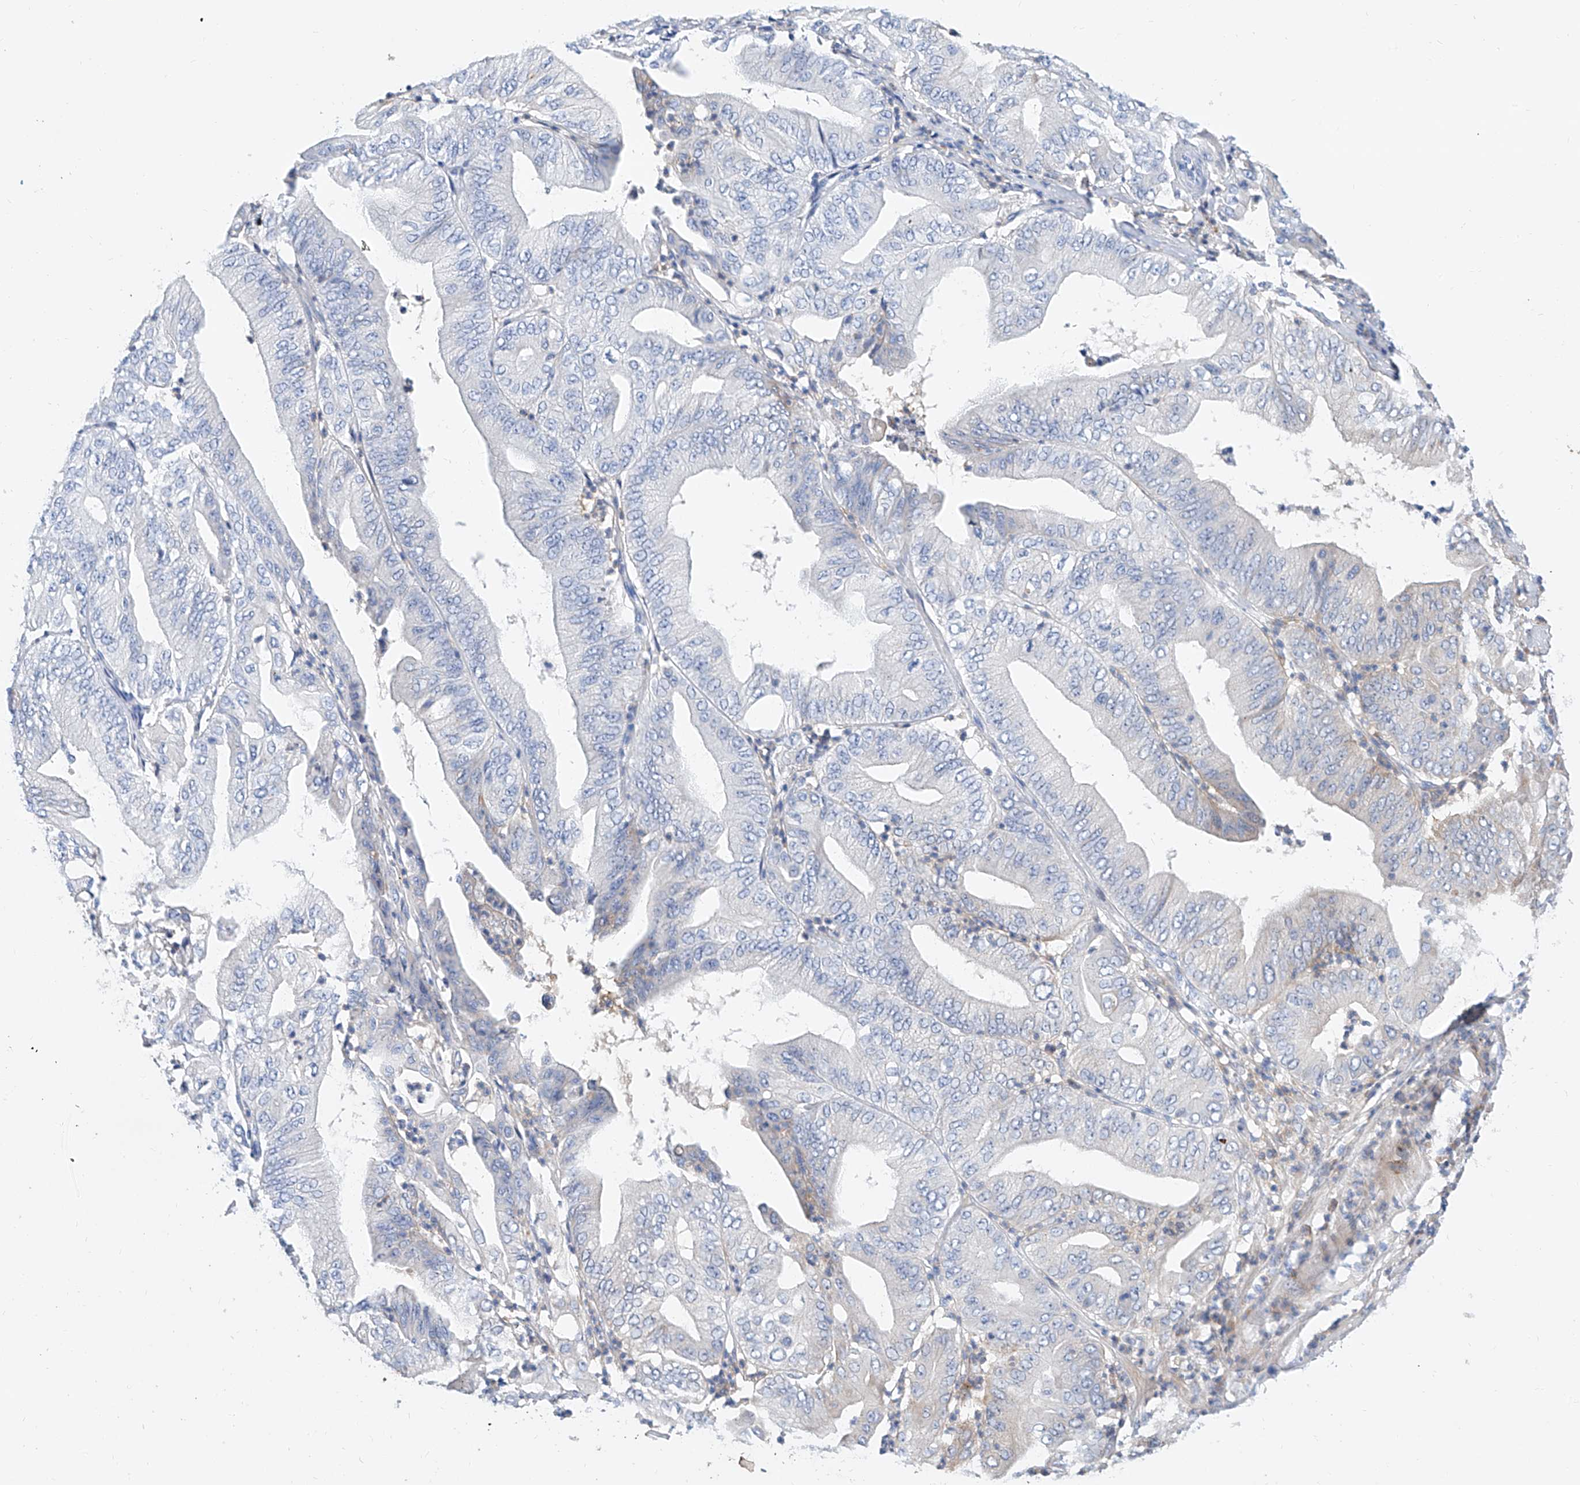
{"staining": {"intensity": "negative", "quantity": "none", "location": "none"}, "tissue": "pancreatic cancer", "cell_type": "Tumor cells", "image_type": "cancer", "snomed": [{"axis": "morphology", "description": "Adenocarcinoma, NOS"}, {"axis": "topography", "description": "Pancreas"}], "caption": "Photomicrograph shows no protein staining in tumor cells of pancreatic adenocarcinoma tissue.", "gene": "SLC25A29", "patient": {"sex": "female", "age": 77}}